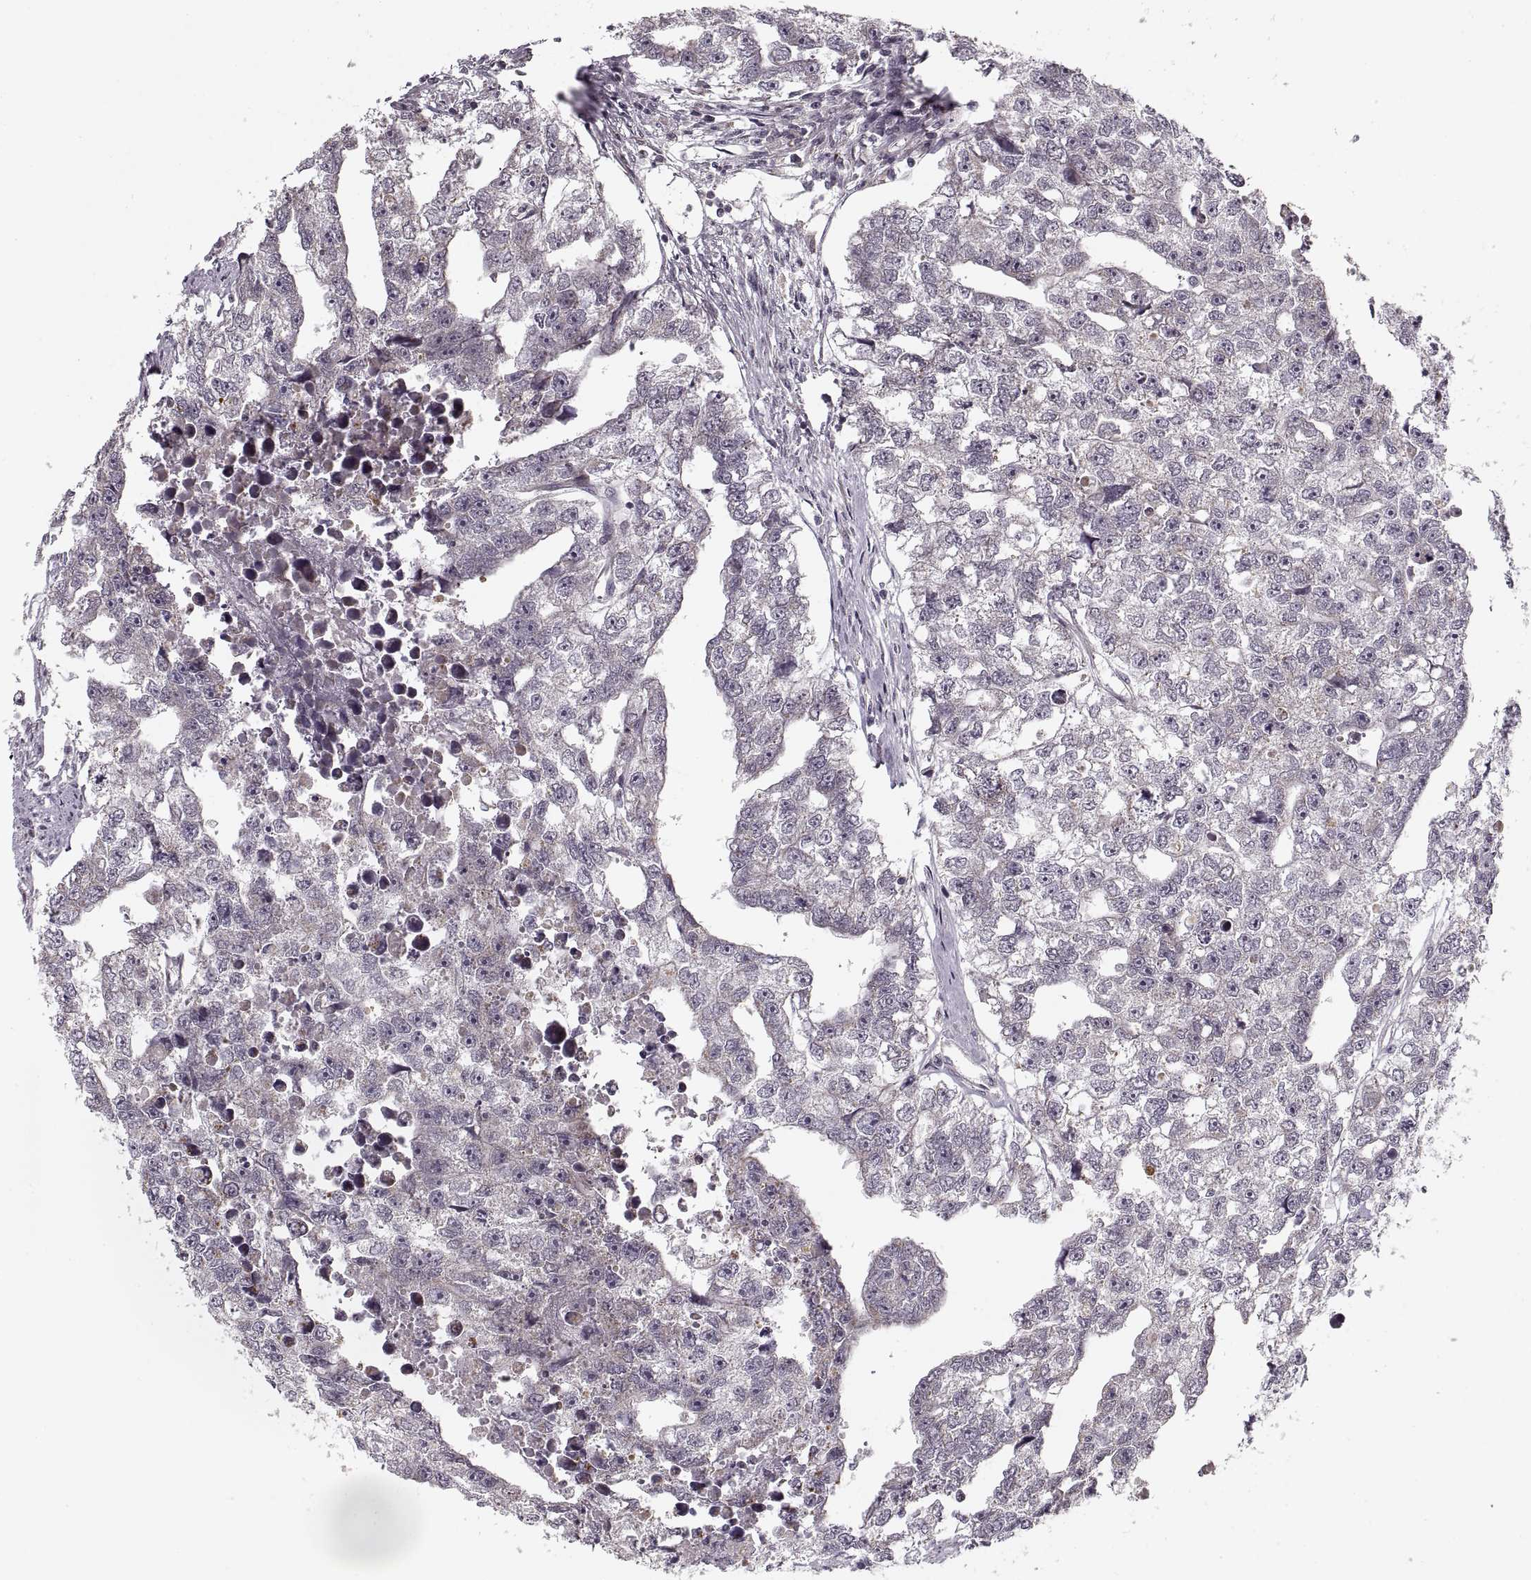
{"staining": {"intensity": "negative", "quantity": "none", "location": "none"}, "tissue": "testis cancer", "cell_type": "Tumor cells", "image_type": "cancer", "snomed": [{"axis": "morphology", "description": "Carcinoma, Embryonal, NOS"}, {"axis": "morphology", "description": "Teratoma, malignant, NOS"}, {"axis": "topography", "description": "Testis"}], "caption": "This is an immunohistochemistry photomicrograph of human testis cancer (embryonal carcinoma). There is no positivity in tumor cells.", "gene": "ASIC3", "patient": {"sex": "male", "age": 44}}